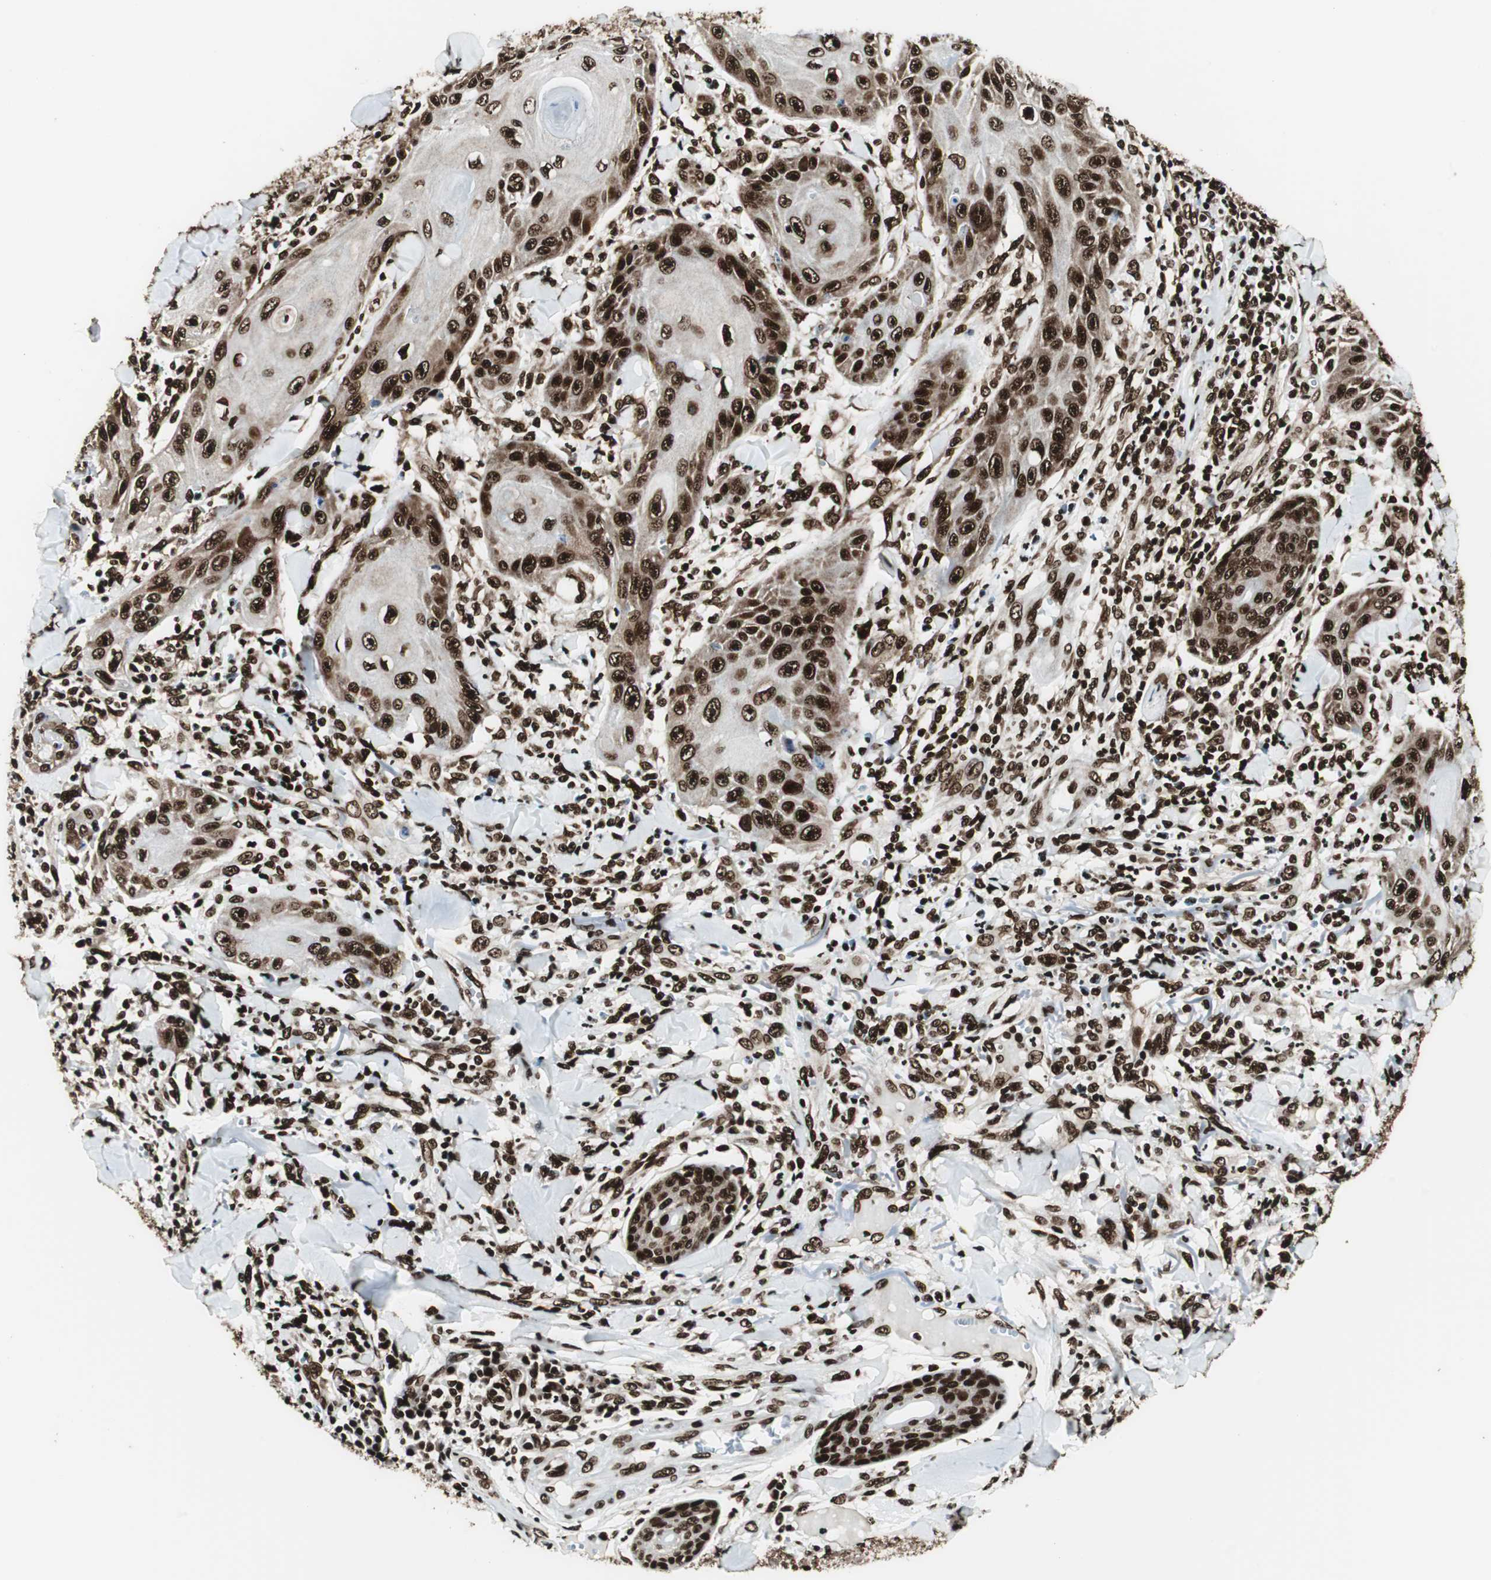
{"staining": {"intensity": "strong", "quantity": ">75%", "location": "nuclear"}, "tissue": "skin cancer", "cell_type": "Tumor cells", "image_type": "cancer", "snomed": [{"axis": "morphology", "description": "Squamous cell carcinoma, NOS"}, {"axis": "topography", "description": "Skin"}], "caption": "DAB (3,3'-diaminobenzidine) immunohistochemical staining of skin cancer exhibits strong nuclear protein staining in about >75% of tumor cells.", "gene": "EWSR1", "patient": {"sex": "female", "age": 78}}